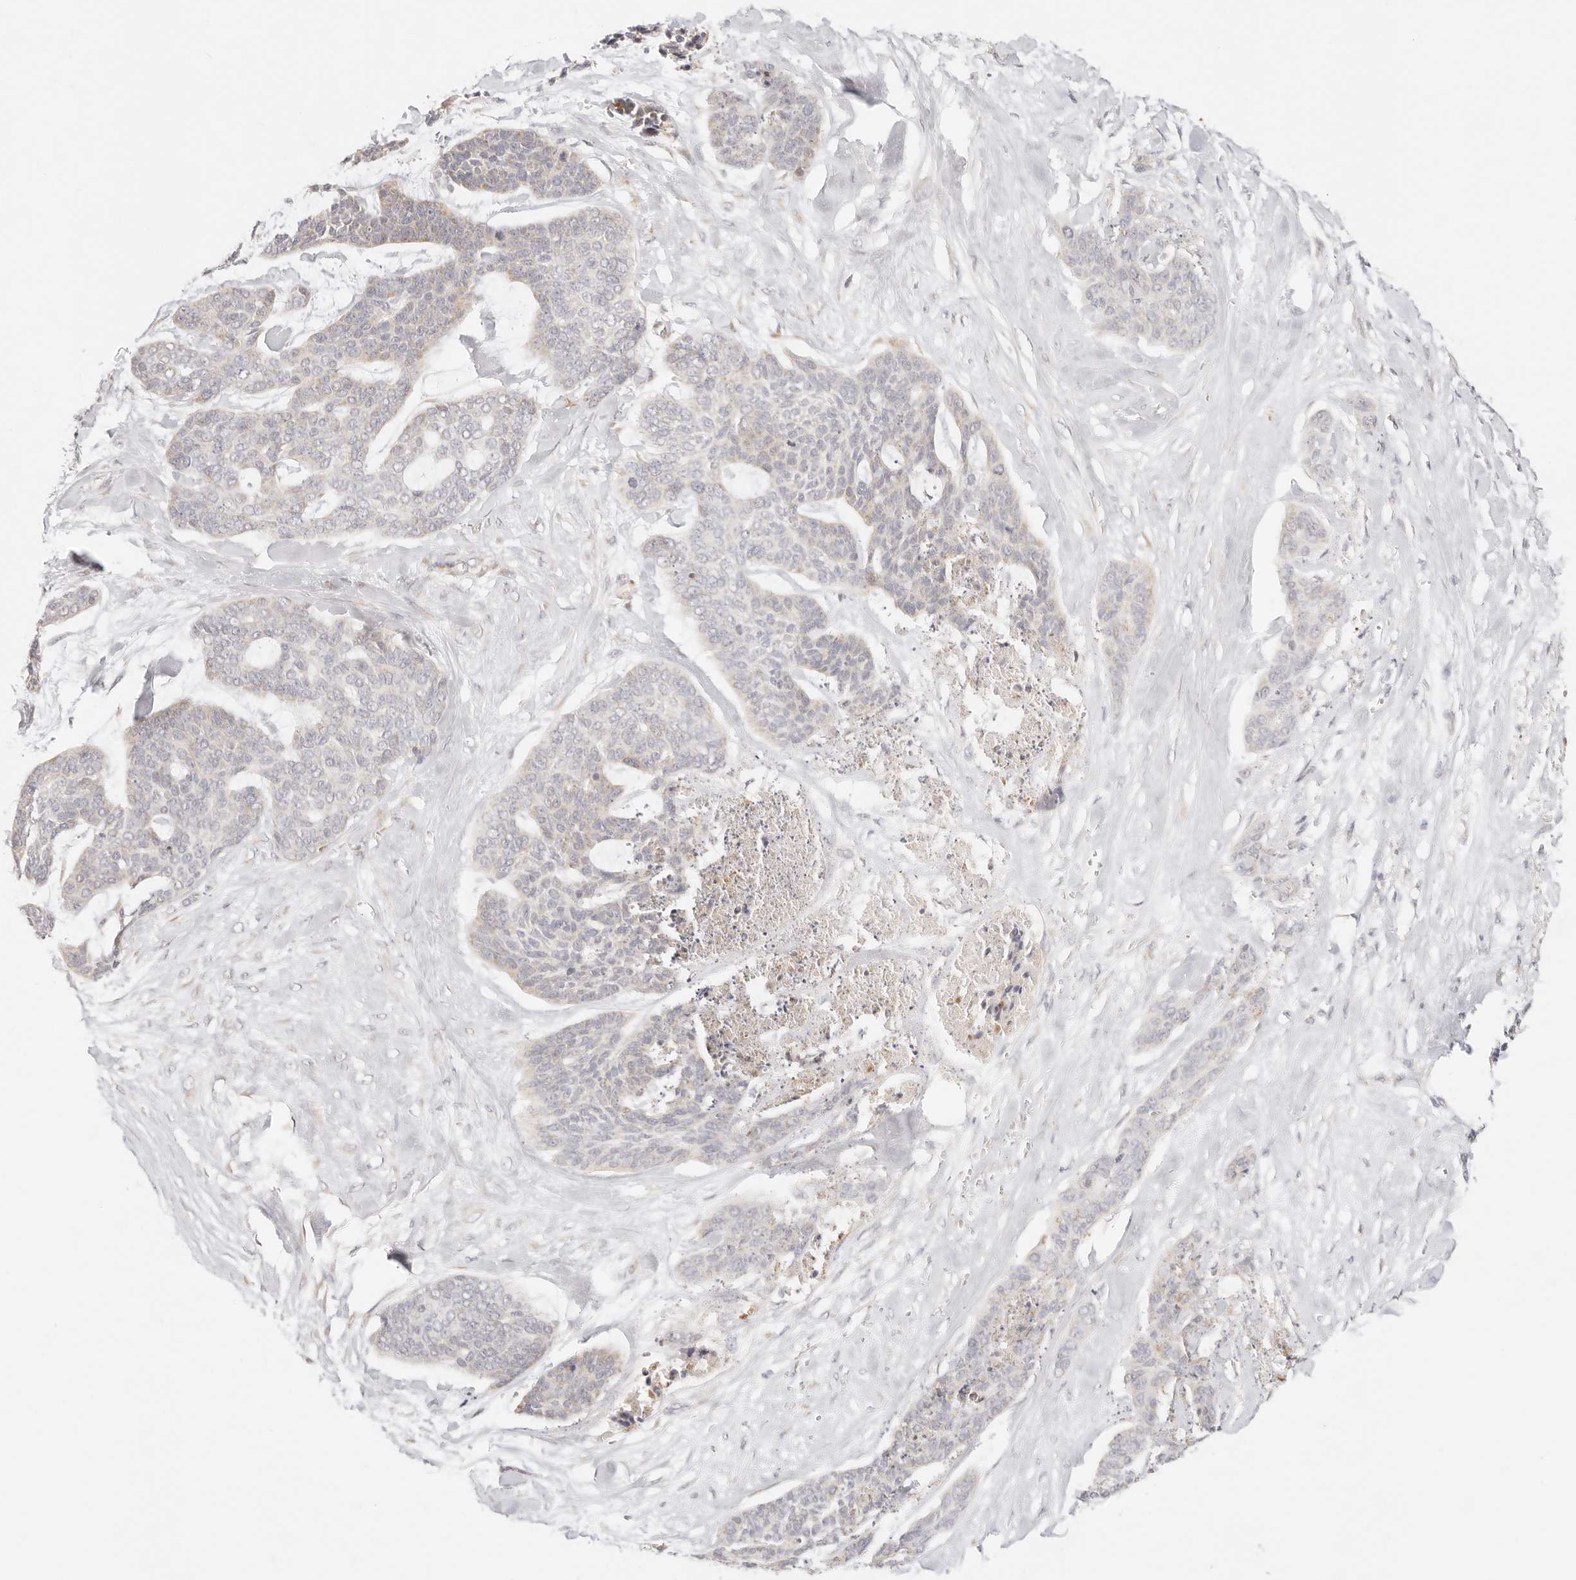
{"staining": {"intensity": "negative", "quantity": "none", "location": "none"}, "tissue": "skin cancer", "cell_type": "Tumor cells", "image_type": "cancer", "snomed": [{"axis": "morphology", "description": "Basal cell carcinoma"}, {"axis": "topography", "description": "Skin"}], "caption": "Tumor cells are negative for brown protein staining in skin cancer (basal cell carcinoma).", "gene": "GPR156", "patient": {"sex": "female", "age": 64}}